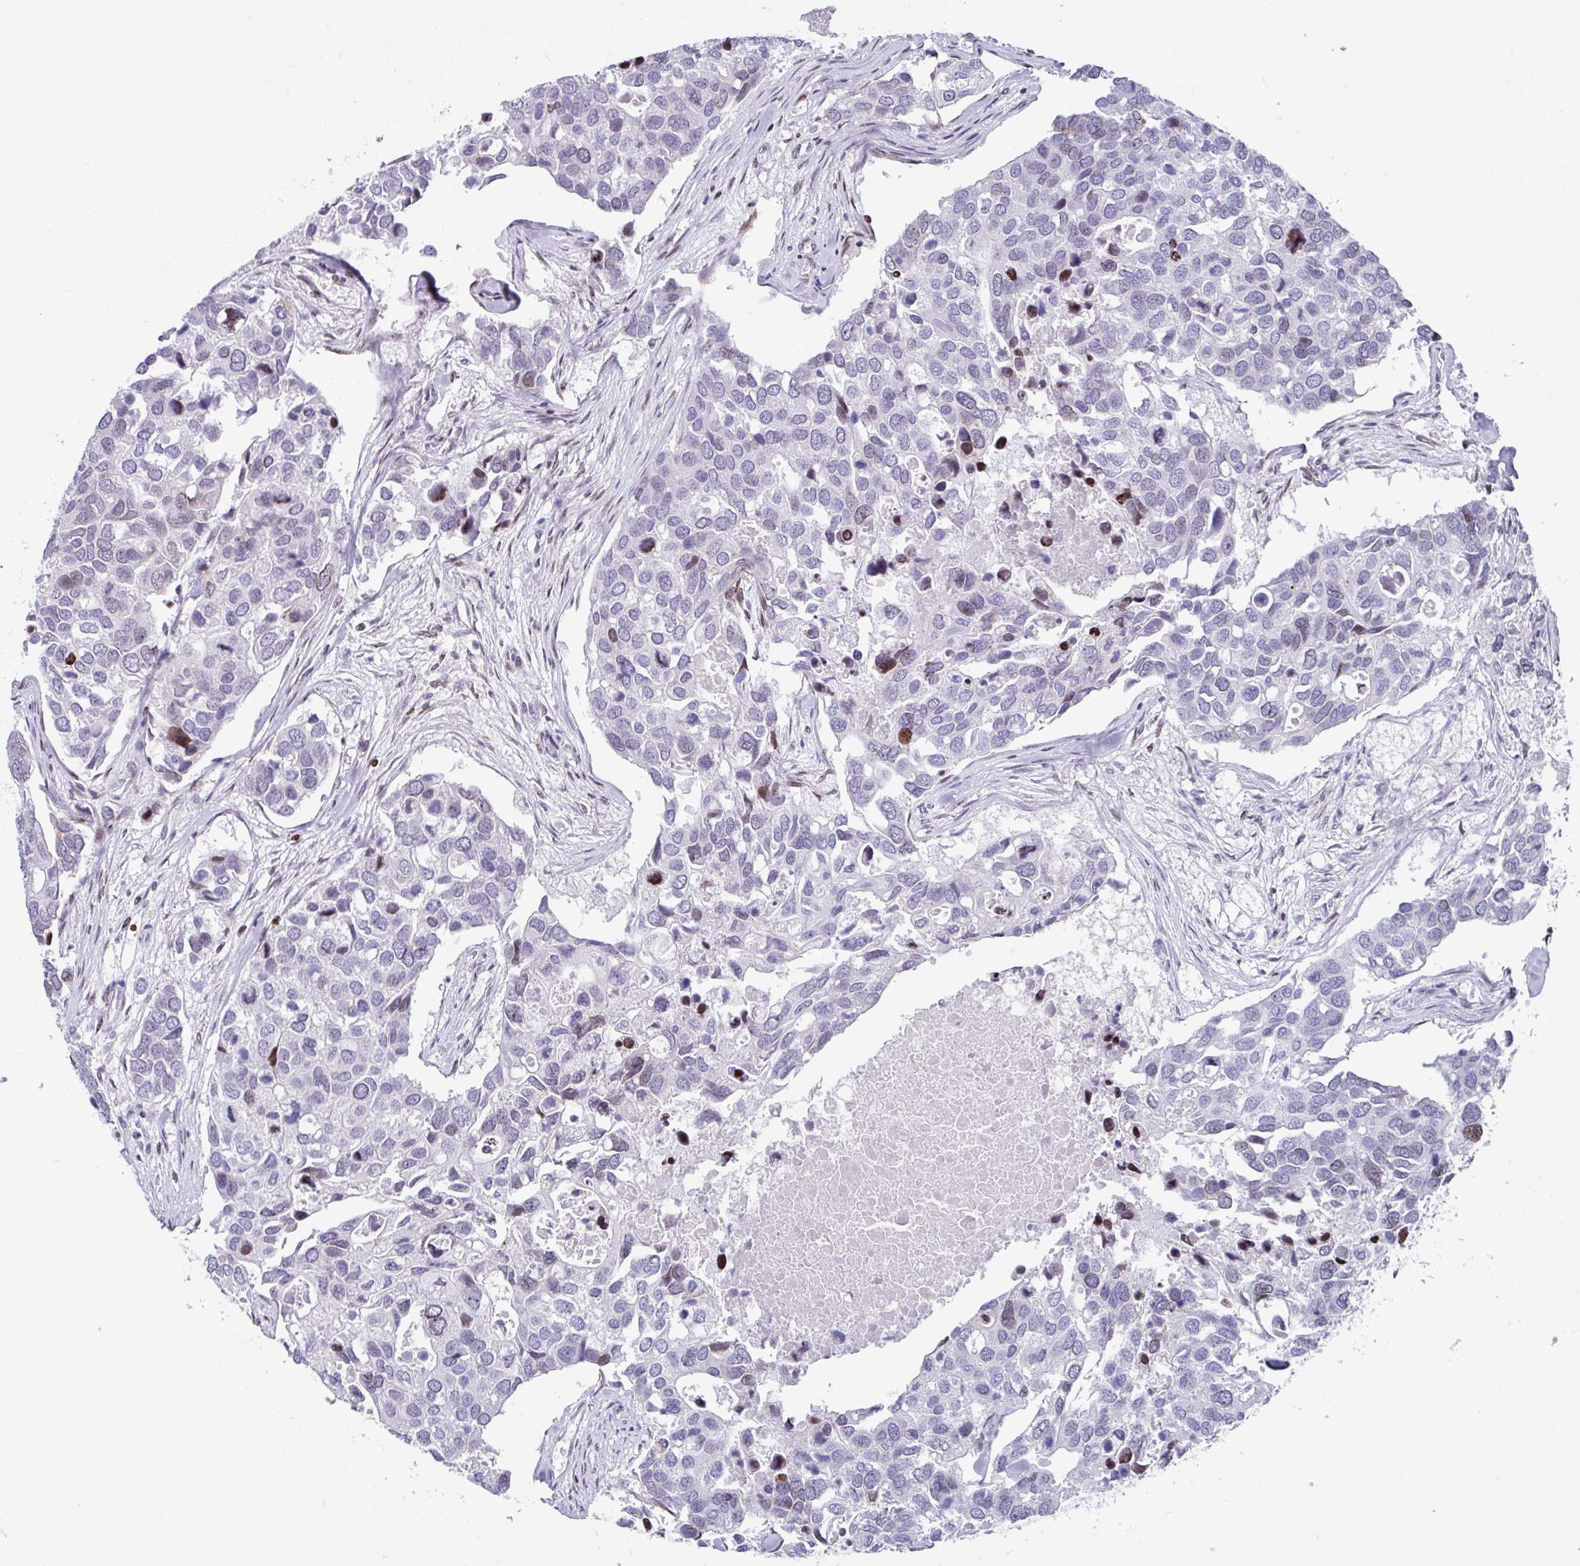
{"staining": {"intensity": "moderate", "quantity": "<25%", "location": "nuclear"}, "tissue": "breast cancer", "cell_type": "Tumor cells", "image_type": "cancer", "snomed": [{"axis": "morphology", "description": "Duct carcinoma"}, {"axis": "topography", "description": "Breast"}], "caption": "Invasive ductal carcinoma (breast) stained for a protein exhibits moderate nuclear positivity in tumor cells.", "gene": "TCF3", "patient": {"sex": "female", "age": 83}}